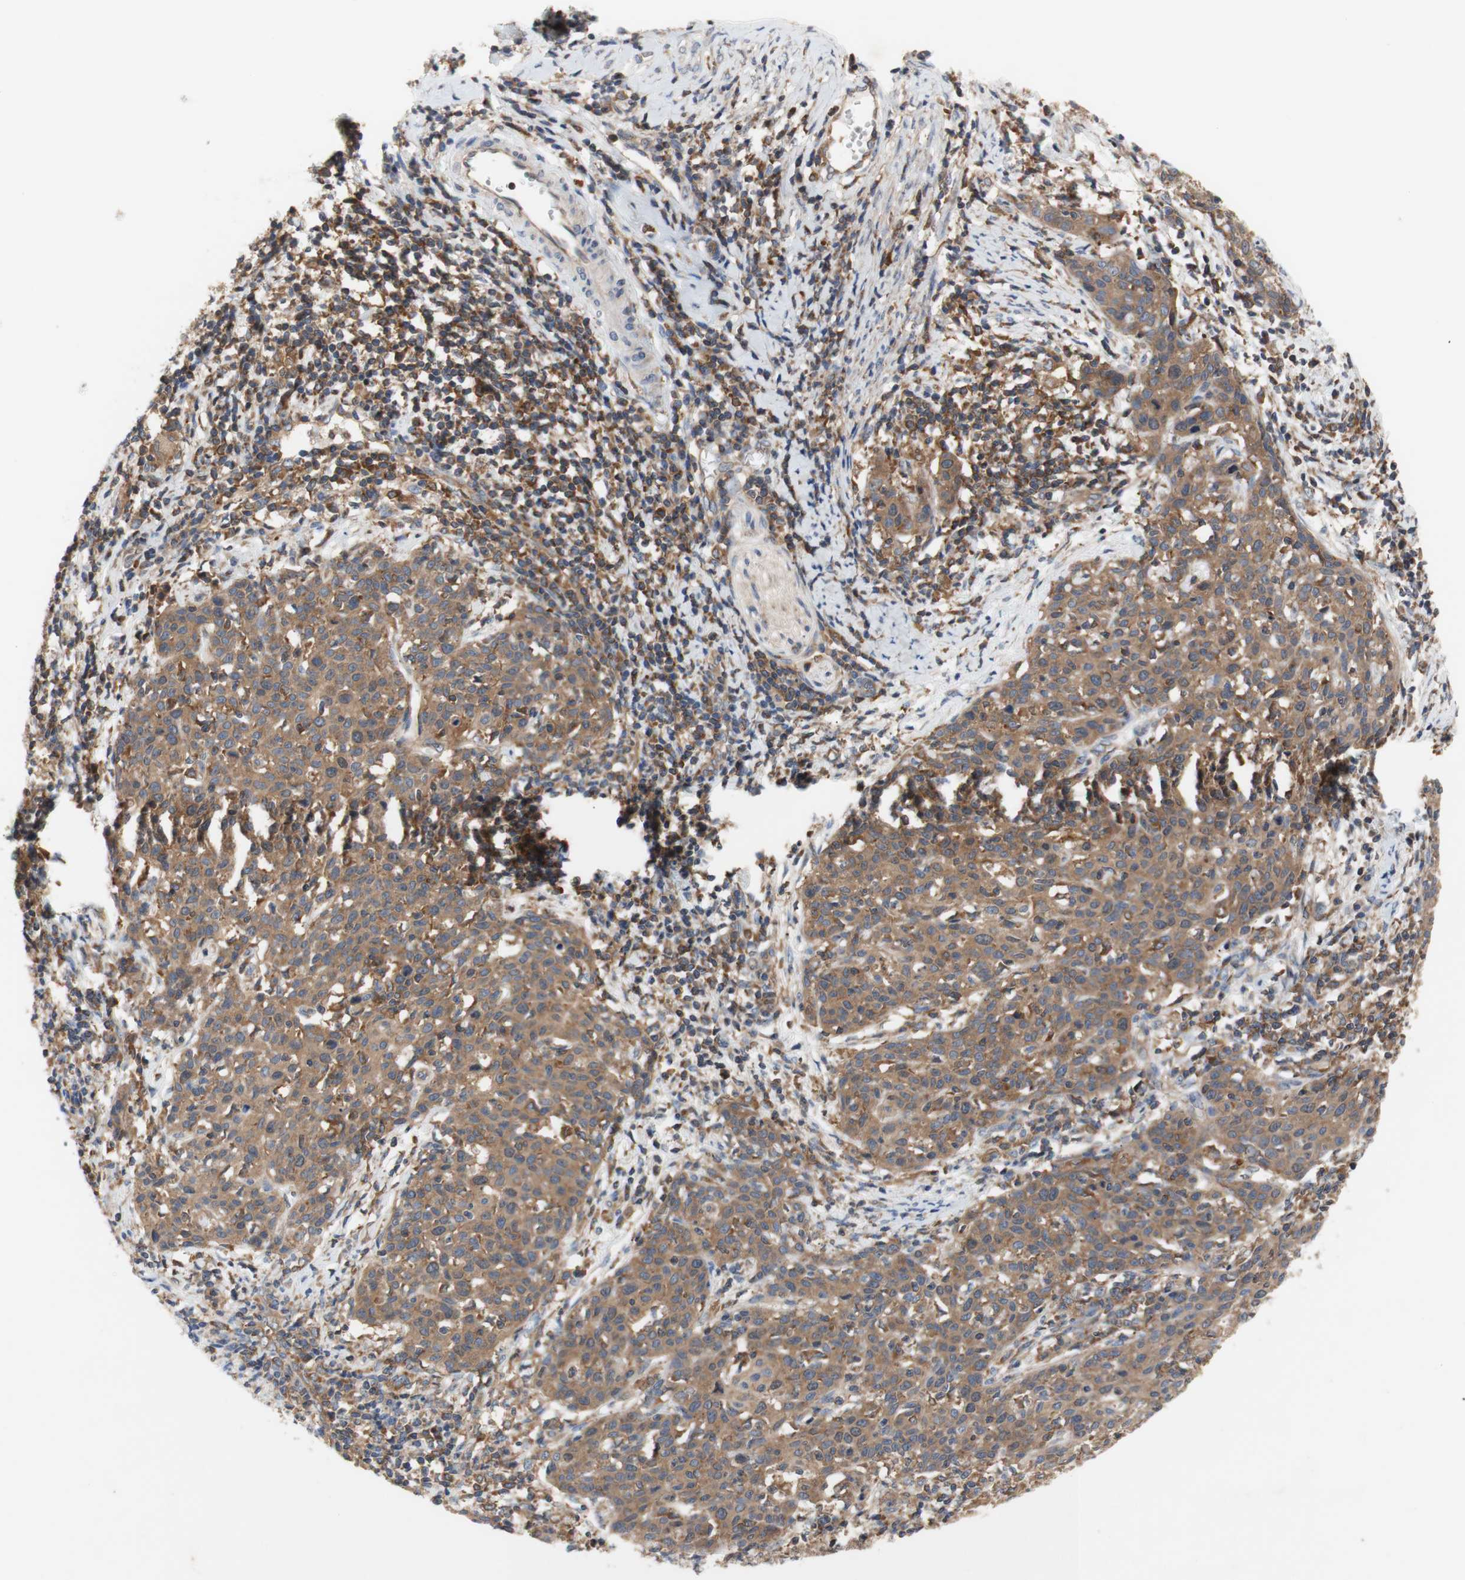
{"staining": {"intensity": "moderate", "quantity": ">75%", "location": "cytoplasmic/membranous"}, "tissue": "cervical cancer", "cell_type": "Tumor cells", "image_type": "cancer", "snomed": [{"axis": "morphology", "description": "Squamous cell carcinoma, NOS"}, {"axis": "topography", "description": "Cervix"}], "caption": "Immunohistochemistry (DAB) staining of human squamous cell carcinoma (cervical) displays moderate cytoplasmic/membranous protein staining in about >75% of tumor cells.", "gene": "IKBKG", "patient": {"sex": "female", "age": 38}}